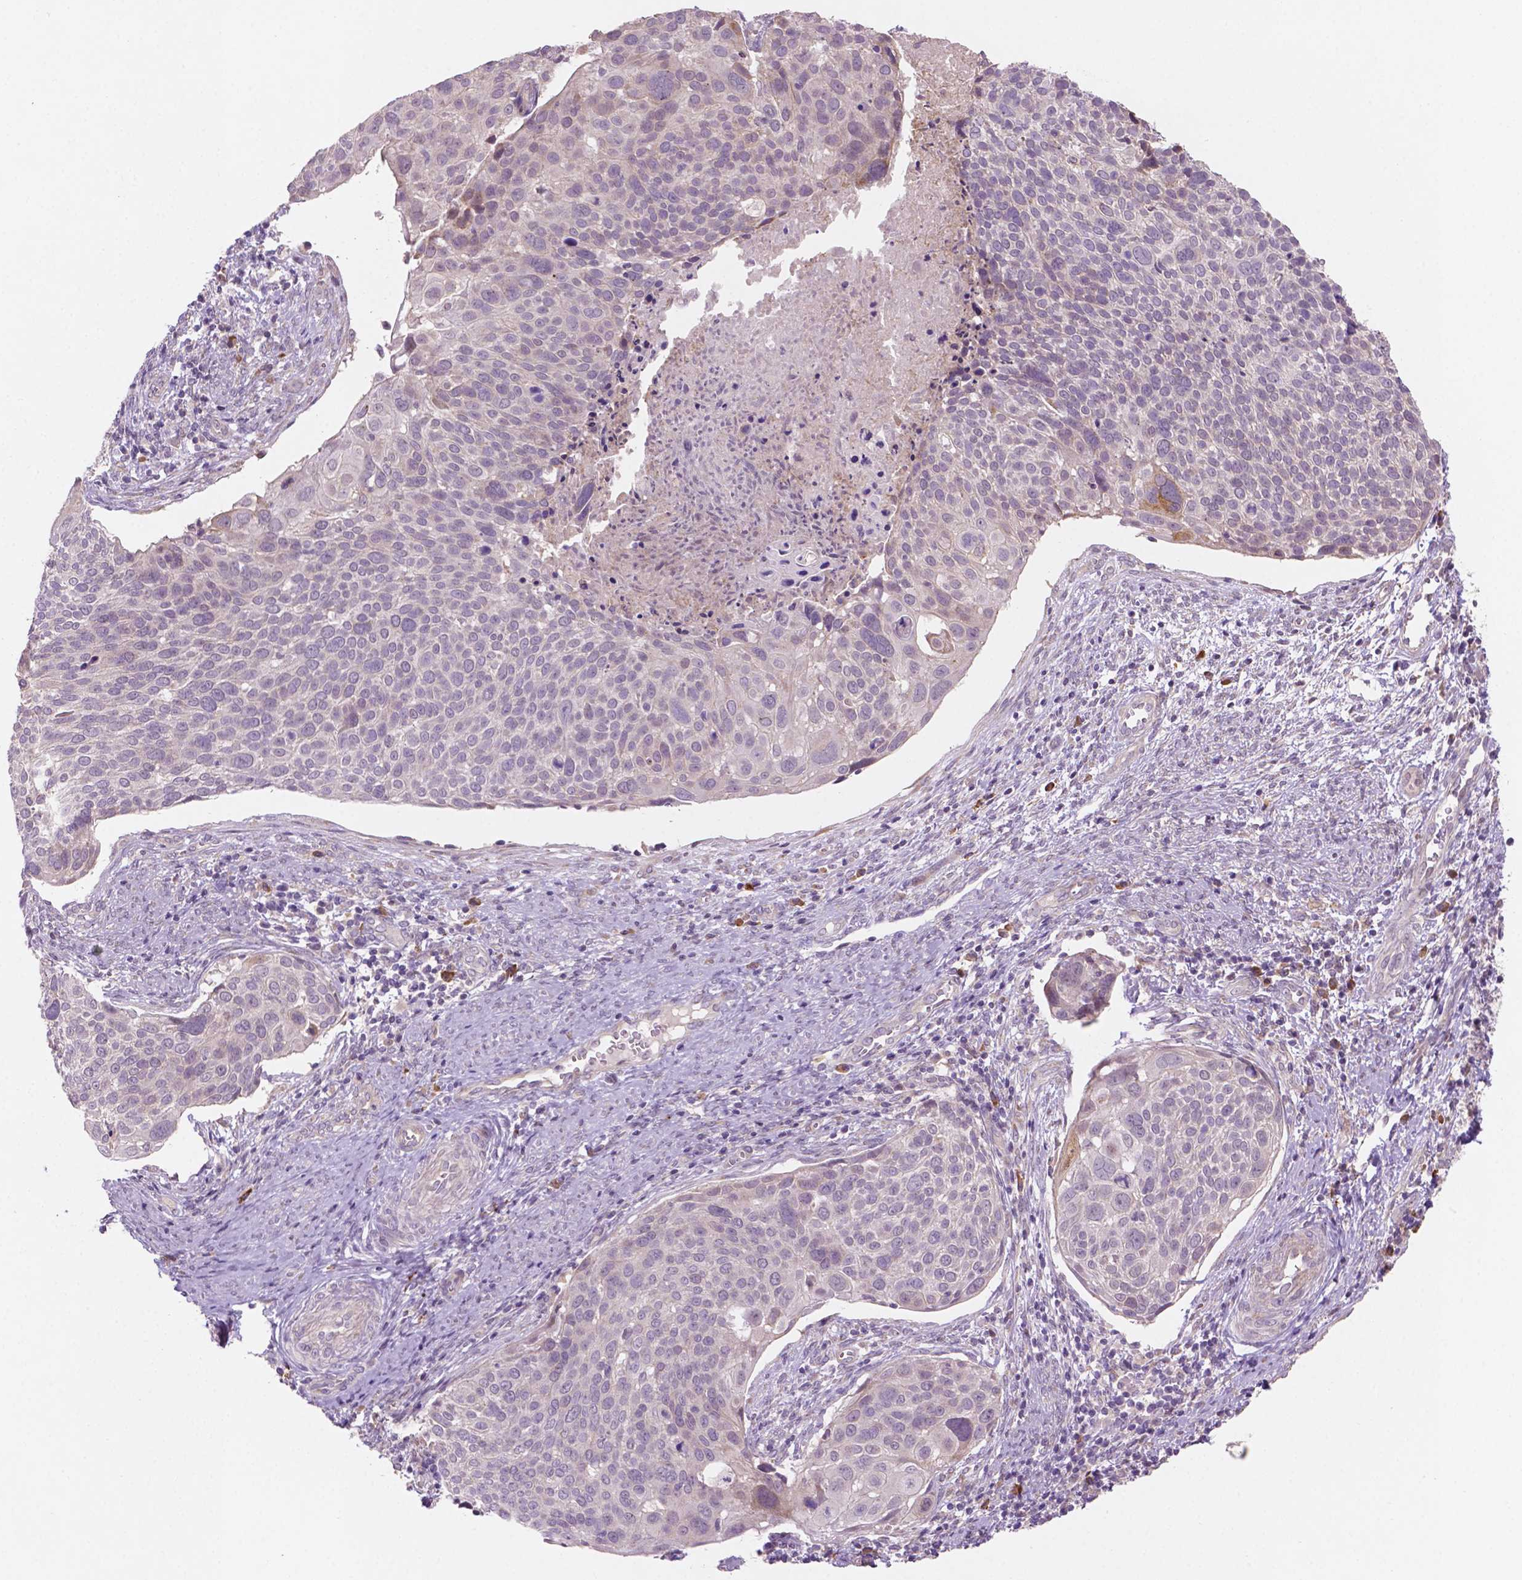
{"staining": {"intensity": "negative", "quantity": "none", "location": "none"}, "tissue": "cervical cancer", "cell_type": "Tumor cells", "image_type": "cancer", "snomed": [{"axis": "morphology", "description": "Squamous cell carcinoma, NOS"}, {"axis": "topography", "description": "Cervix"}], "caption": "This image is of squamous cell carcinoma (cervical) stained with IHC to label a protein in brown with the nuclei are counter-stained blue. There is no positivity in tumor cells. The staining is performed using DAB brown chromogen with nuclei counter-stained in using hematoxylin.", "gene": "LRP1B", "patient": {"sex": "female", "age": 39}}